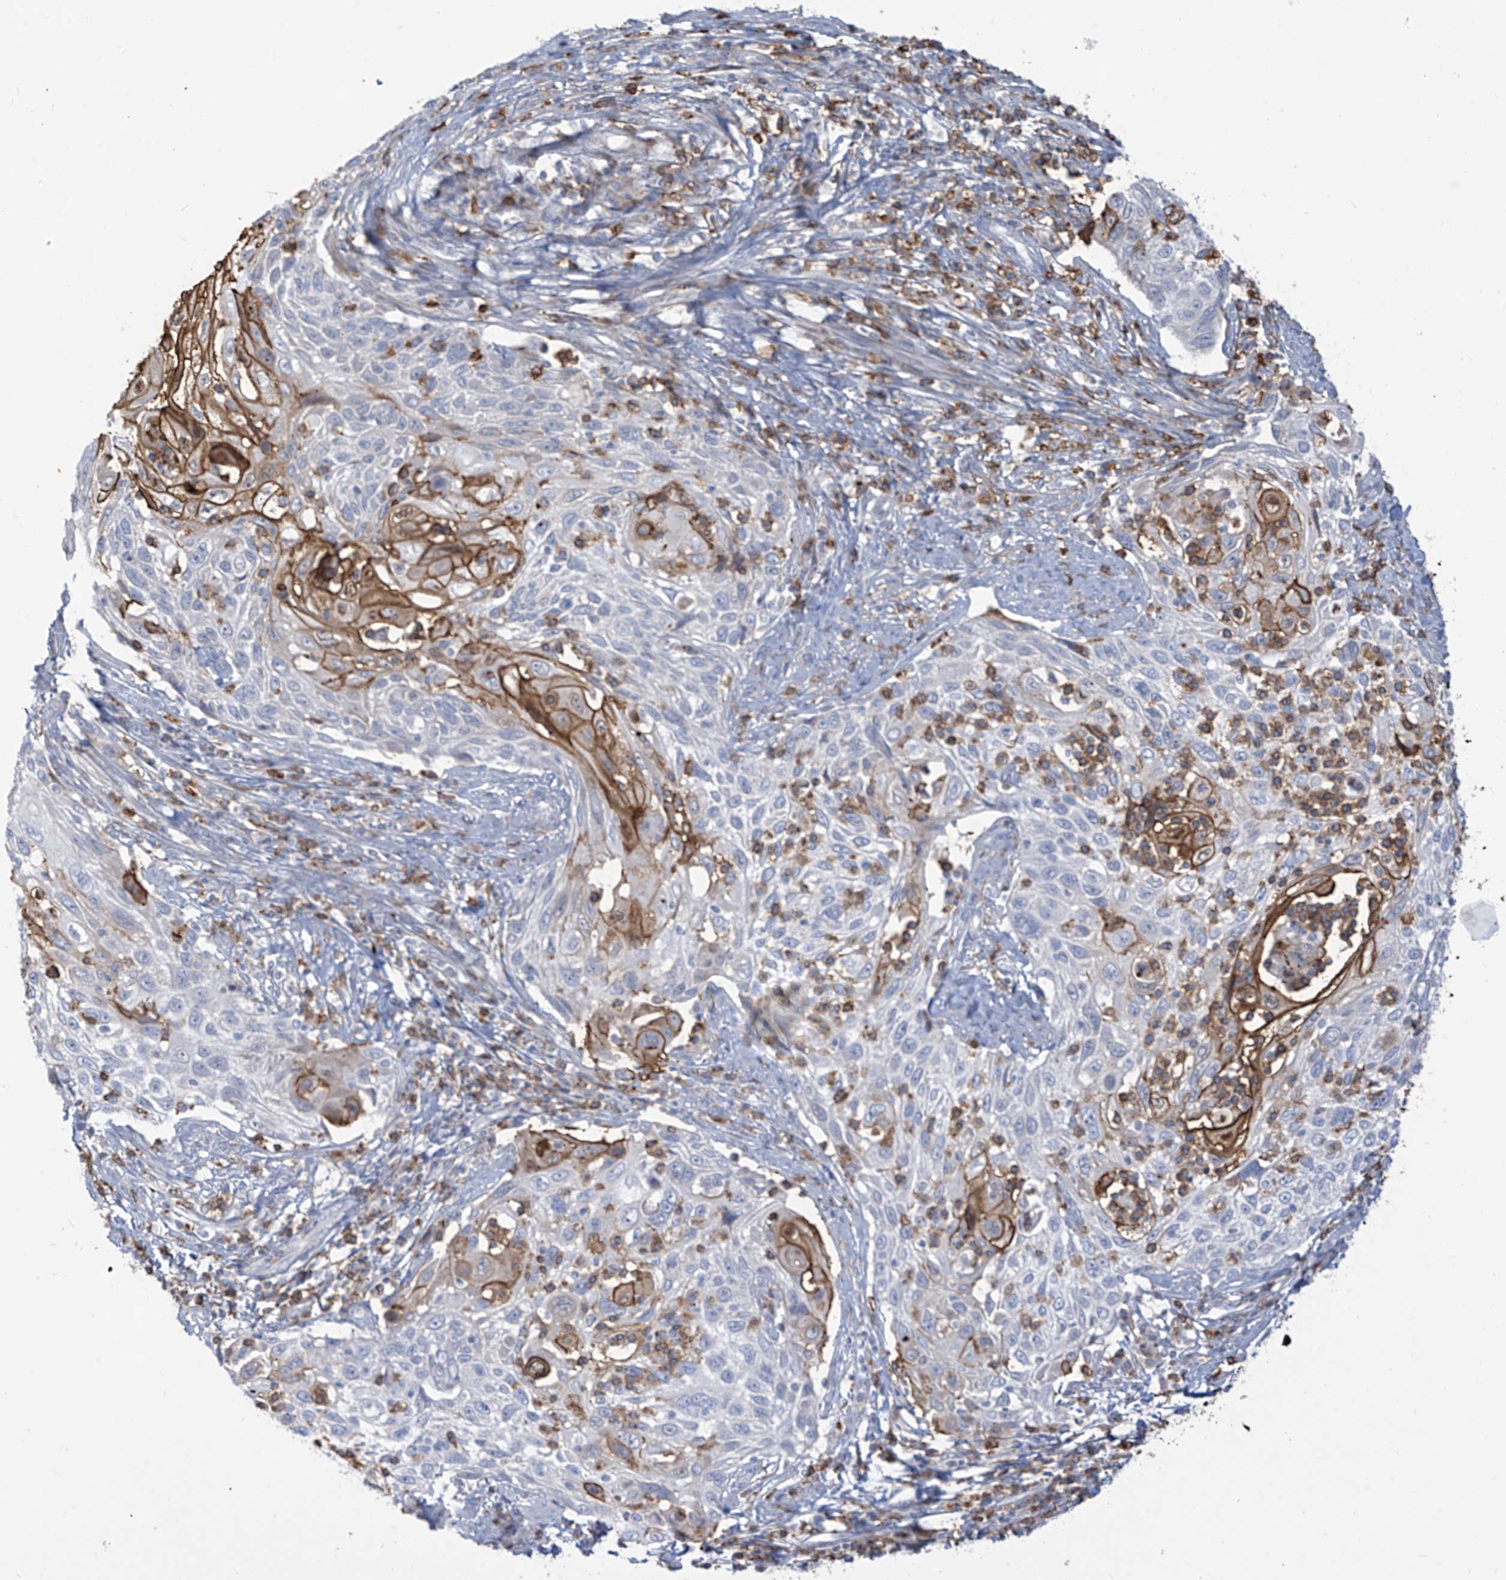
{"staining": {"intensity": "moderate", "quantity": "<25%", "location": "cytoplasmic/membranous"}, "tissue": "cervical cancer", "cell_type": "Tumor cells", "image_type": "cancer", "snomed": [{"axis": "morphology", "description": "Squamous cell carcinoma, NOS"}, {"axis": "topography", "description": "Cervix"}], "caption": "A histopathology image of human cervical cancer stained for a protein shows moderate cytoplasmic/membranous brown staining in tumor cells.", "gene": "NOTO", "patient": {"sex": "female", "age": 70}}